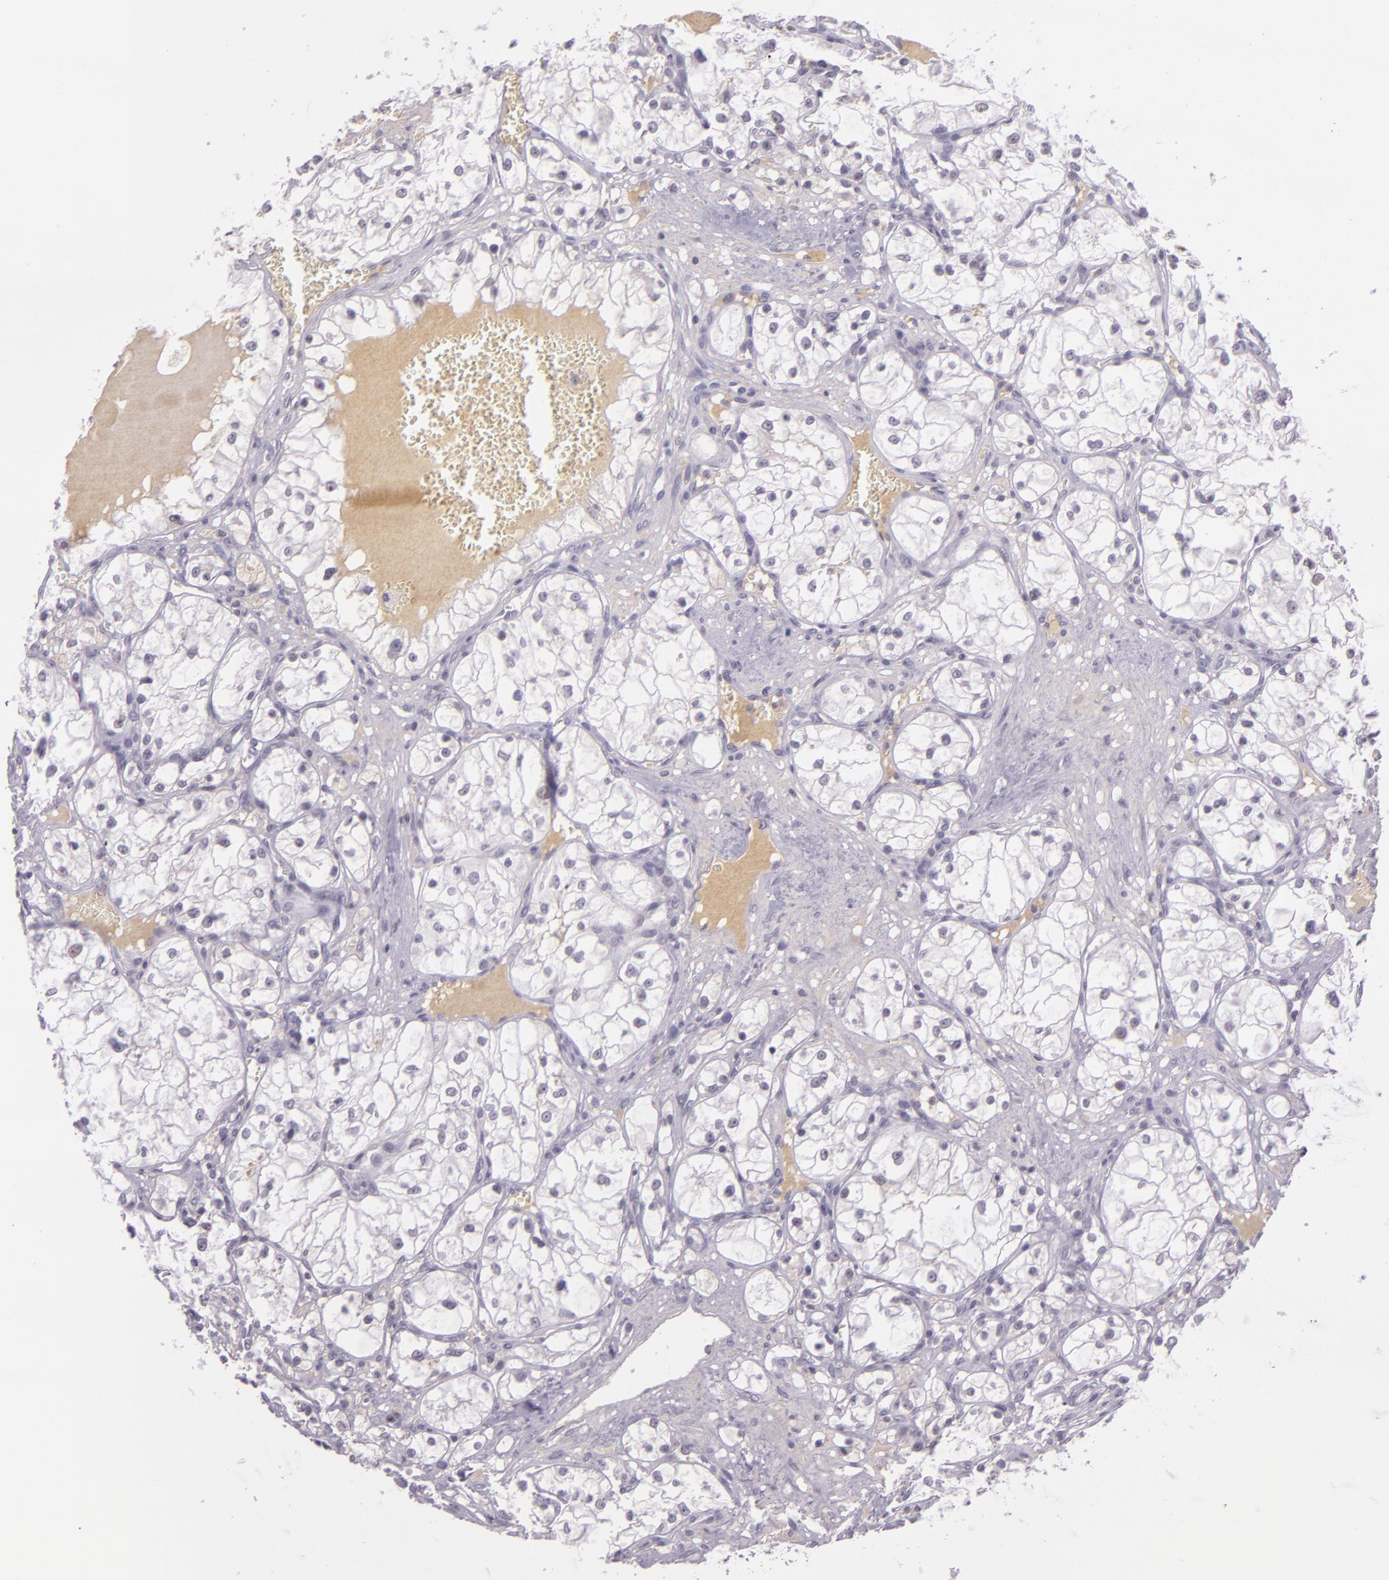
{"staining": {"intensity": "negative", "quantity": "none", "location": "none"}, "tissue": "renal cancer", "cell_type": "Tumor cells", "image_type": "cancer", "snomed": [{"axis": "morphology", "description": "Adenocarcinoma, NOS"}, {"axis": "topography", "description": "Kidney"}], "caption": "An image of renal adenocarcinoma stained for a protein exhibits no brown staining in tumor cells. Nuclei are stained in blue.", "gene": "CHEK2", "patient": {"sex": "male", "age": 61}}